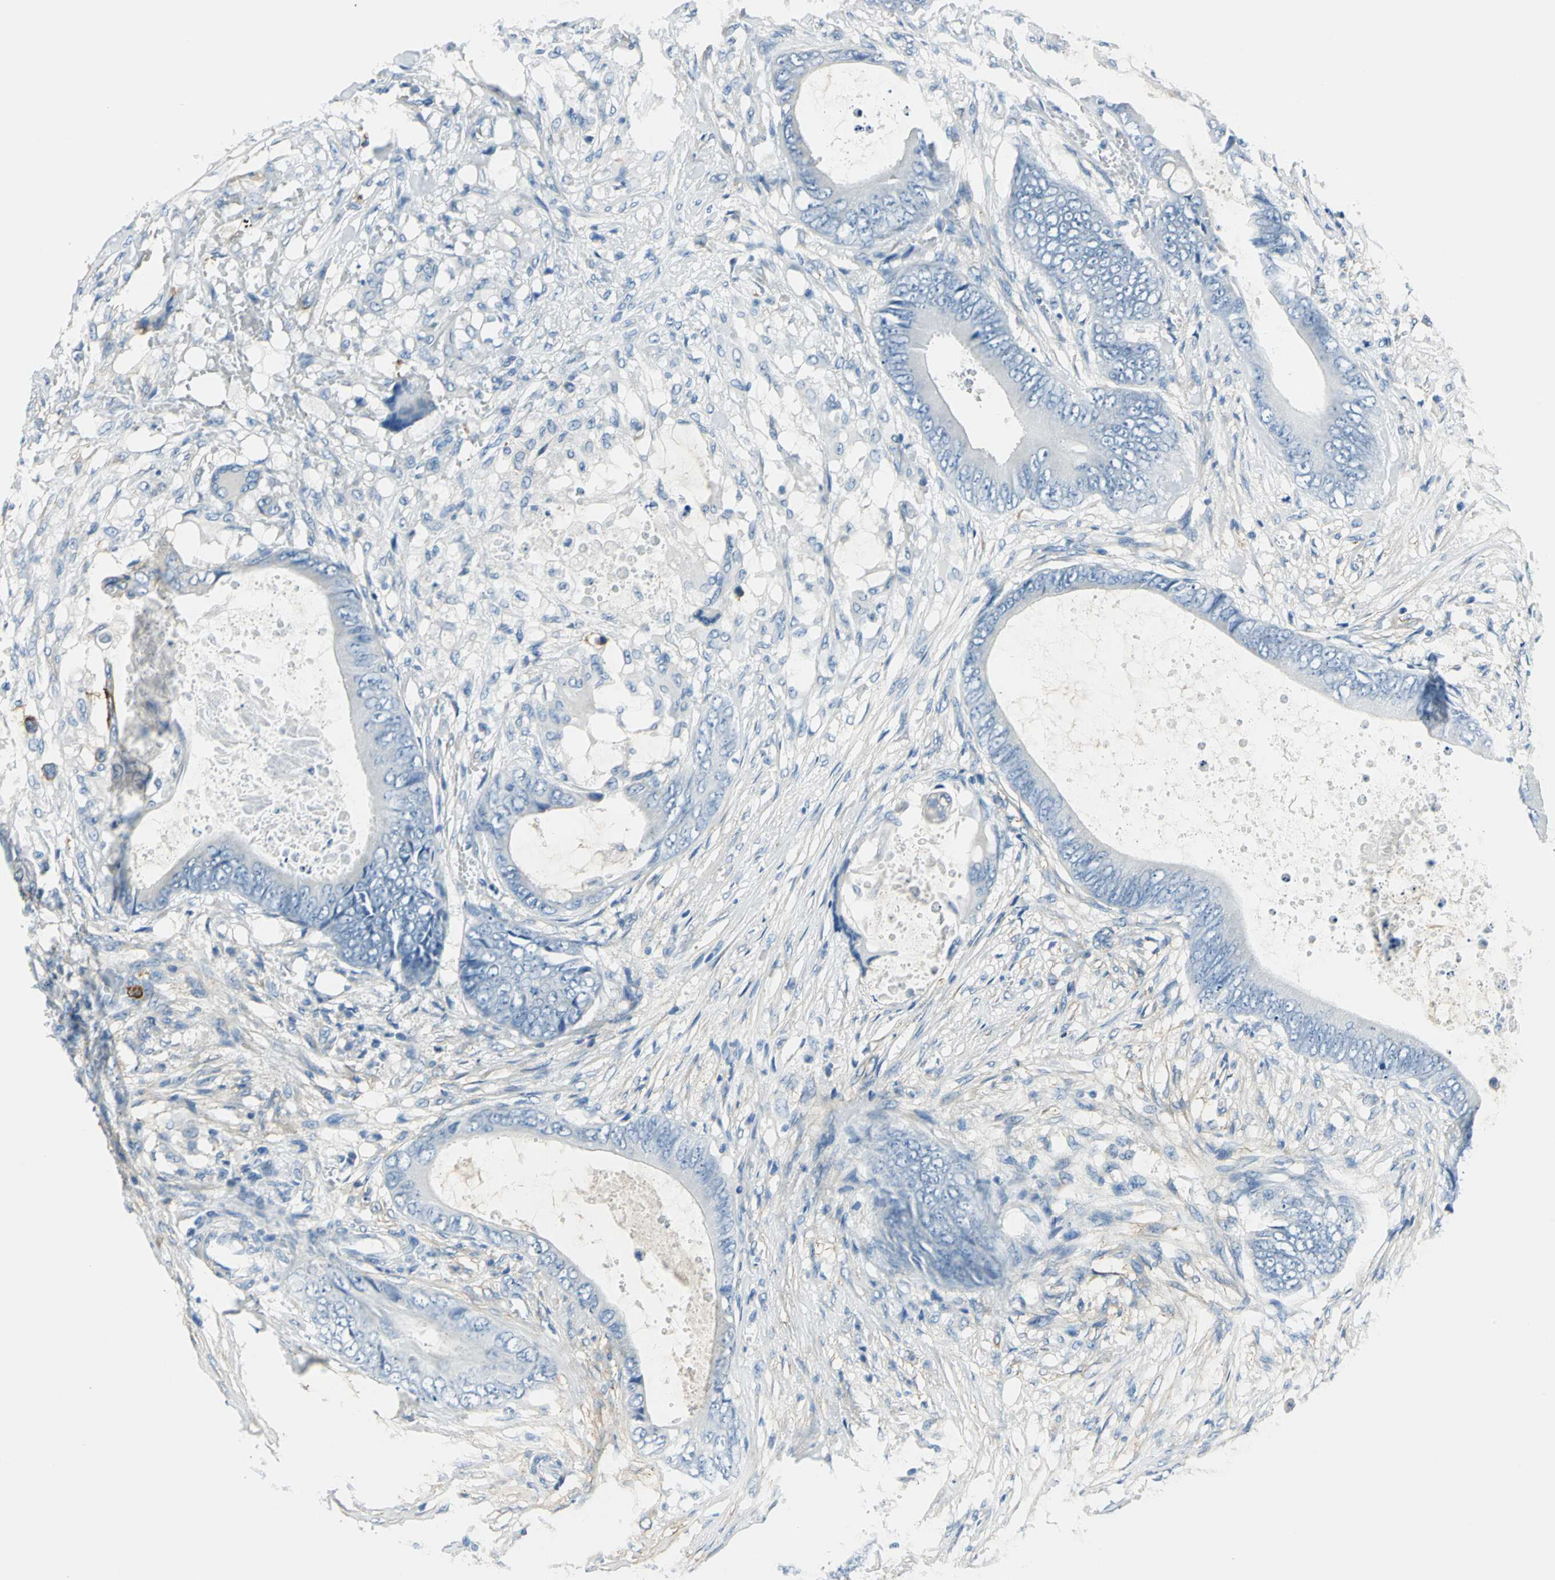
{"staining": {"intensity": "negative", "quantity": "none", "location": "none"}, "tissue": "colorectal cancer", "cell_type": "Tumor cells", "image_type": "cancer", "snomed": [{"axis": "morphology", "description": "Normal tissue, NOS"}, {"axis": "morphology", "description": "Adenocarcinoma, NOS"}, {"axis": "topography", "description": "Rectum"}, {"axis": "topography", "description": "Peripheral nerve tissue"}], "caption": "Tumor cells show no significant positivity in colorectal cancer (adenocarcinoma).", "gene": "AKAP12", "patient": {"sex": "female", "age": 77}}